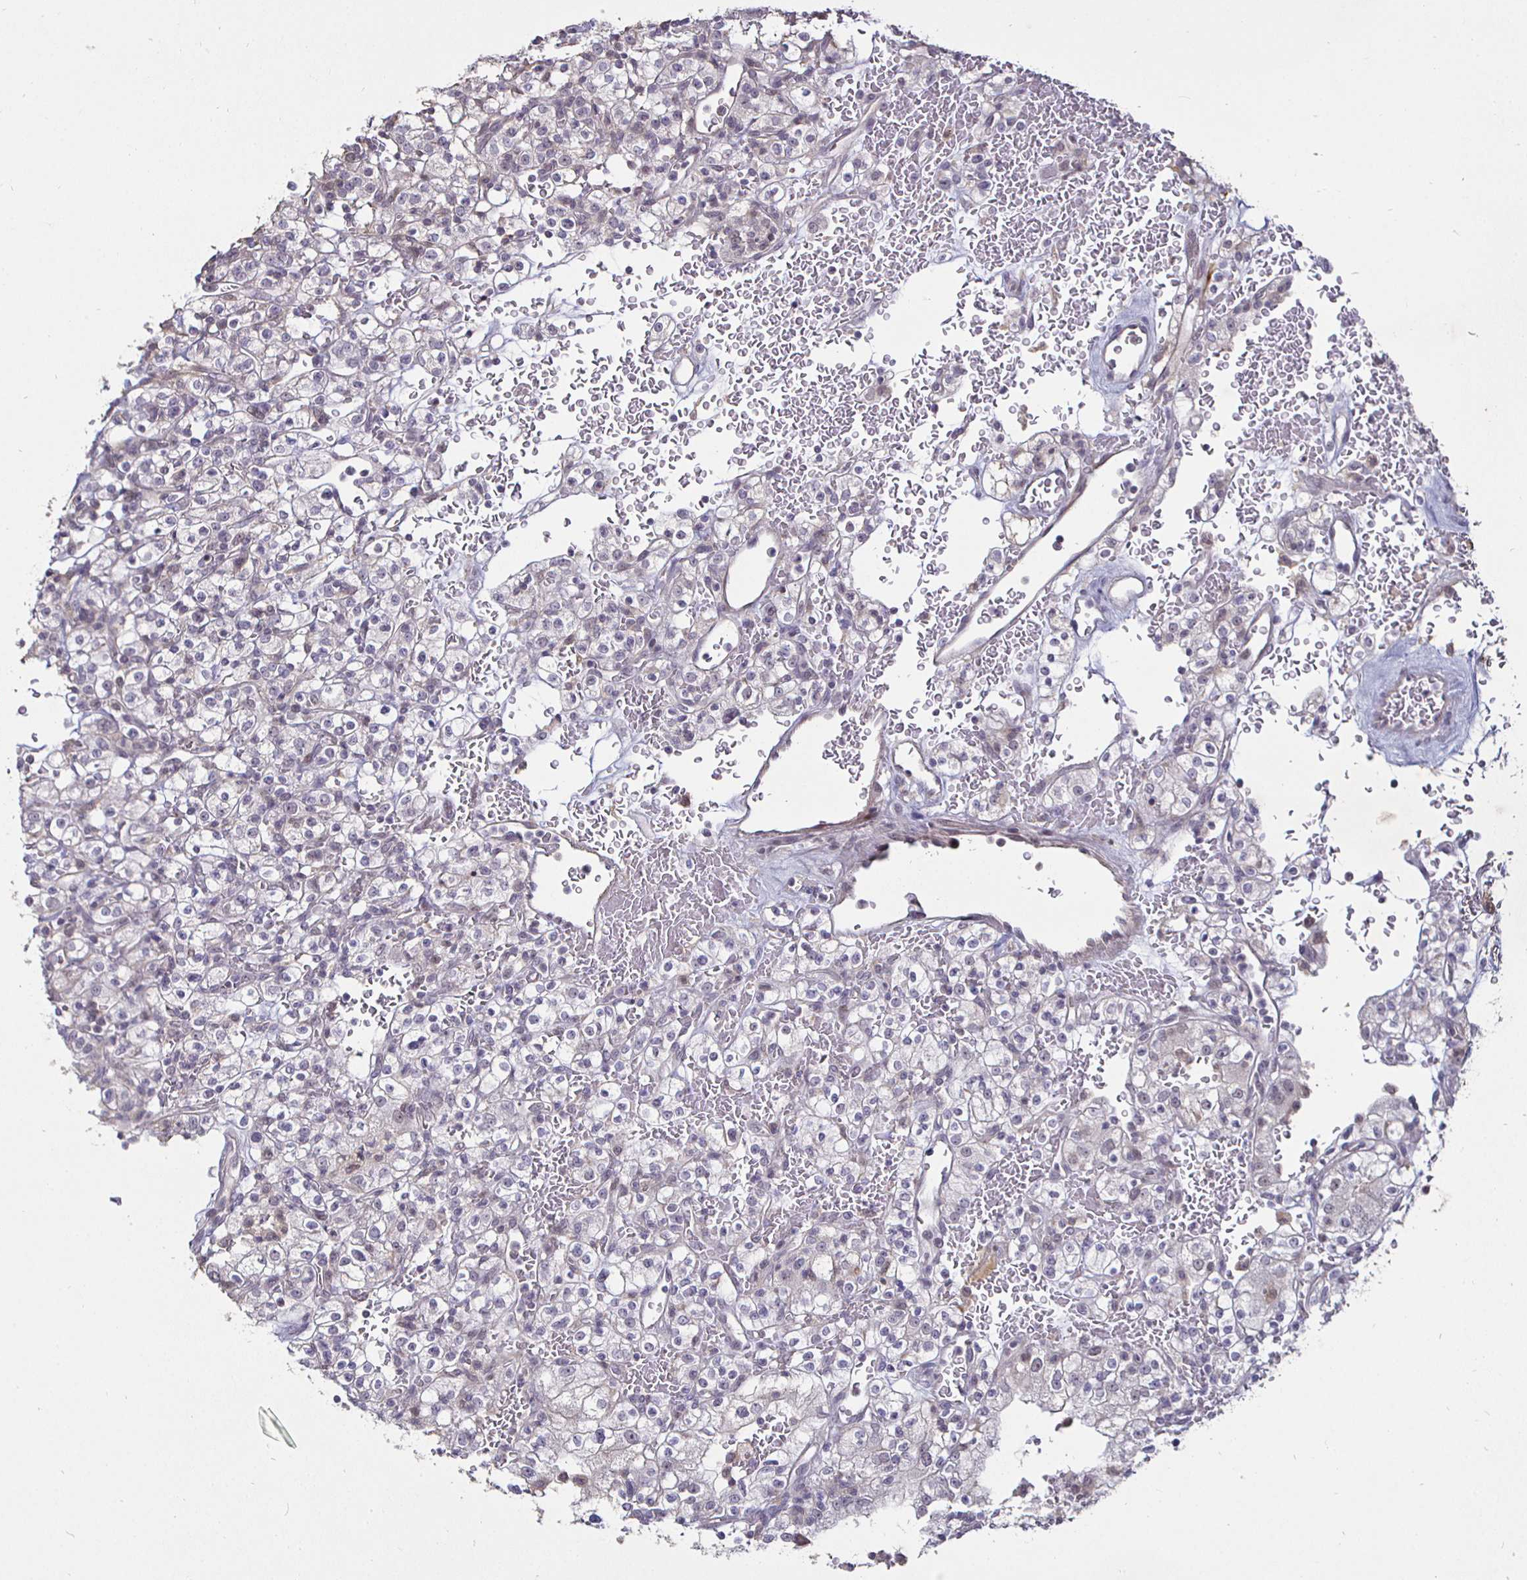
{"staining": {"intensity": "weak", "quantity": "<25%", "location": "nuclear"}, "tissue": "renal cancer", "cell_type": "Tumor cells", "image_type": "cancer", "snomed": [{"axis": "morphology", "description": "Normal tissue, NOS"}, {"axis": "morphology", "description": "Adenocarcinoma, NOS"}, {"axis": "topography", "description": "Kidney"}], "caption": "This micrograph is of renal adenocarcinoma stained with immunohistochemistry (IHC) to label a protein in brown with the nuclei are counter-stained blue. There is no positivity in tumor cells. The staining is performed using DAB (3,3'-diaminobenzidine) brown chromogen with nuclei counter-stained in using hematoxylin.", "gene": "MLH1", "patient": {"sex": "female", "age": 72}}